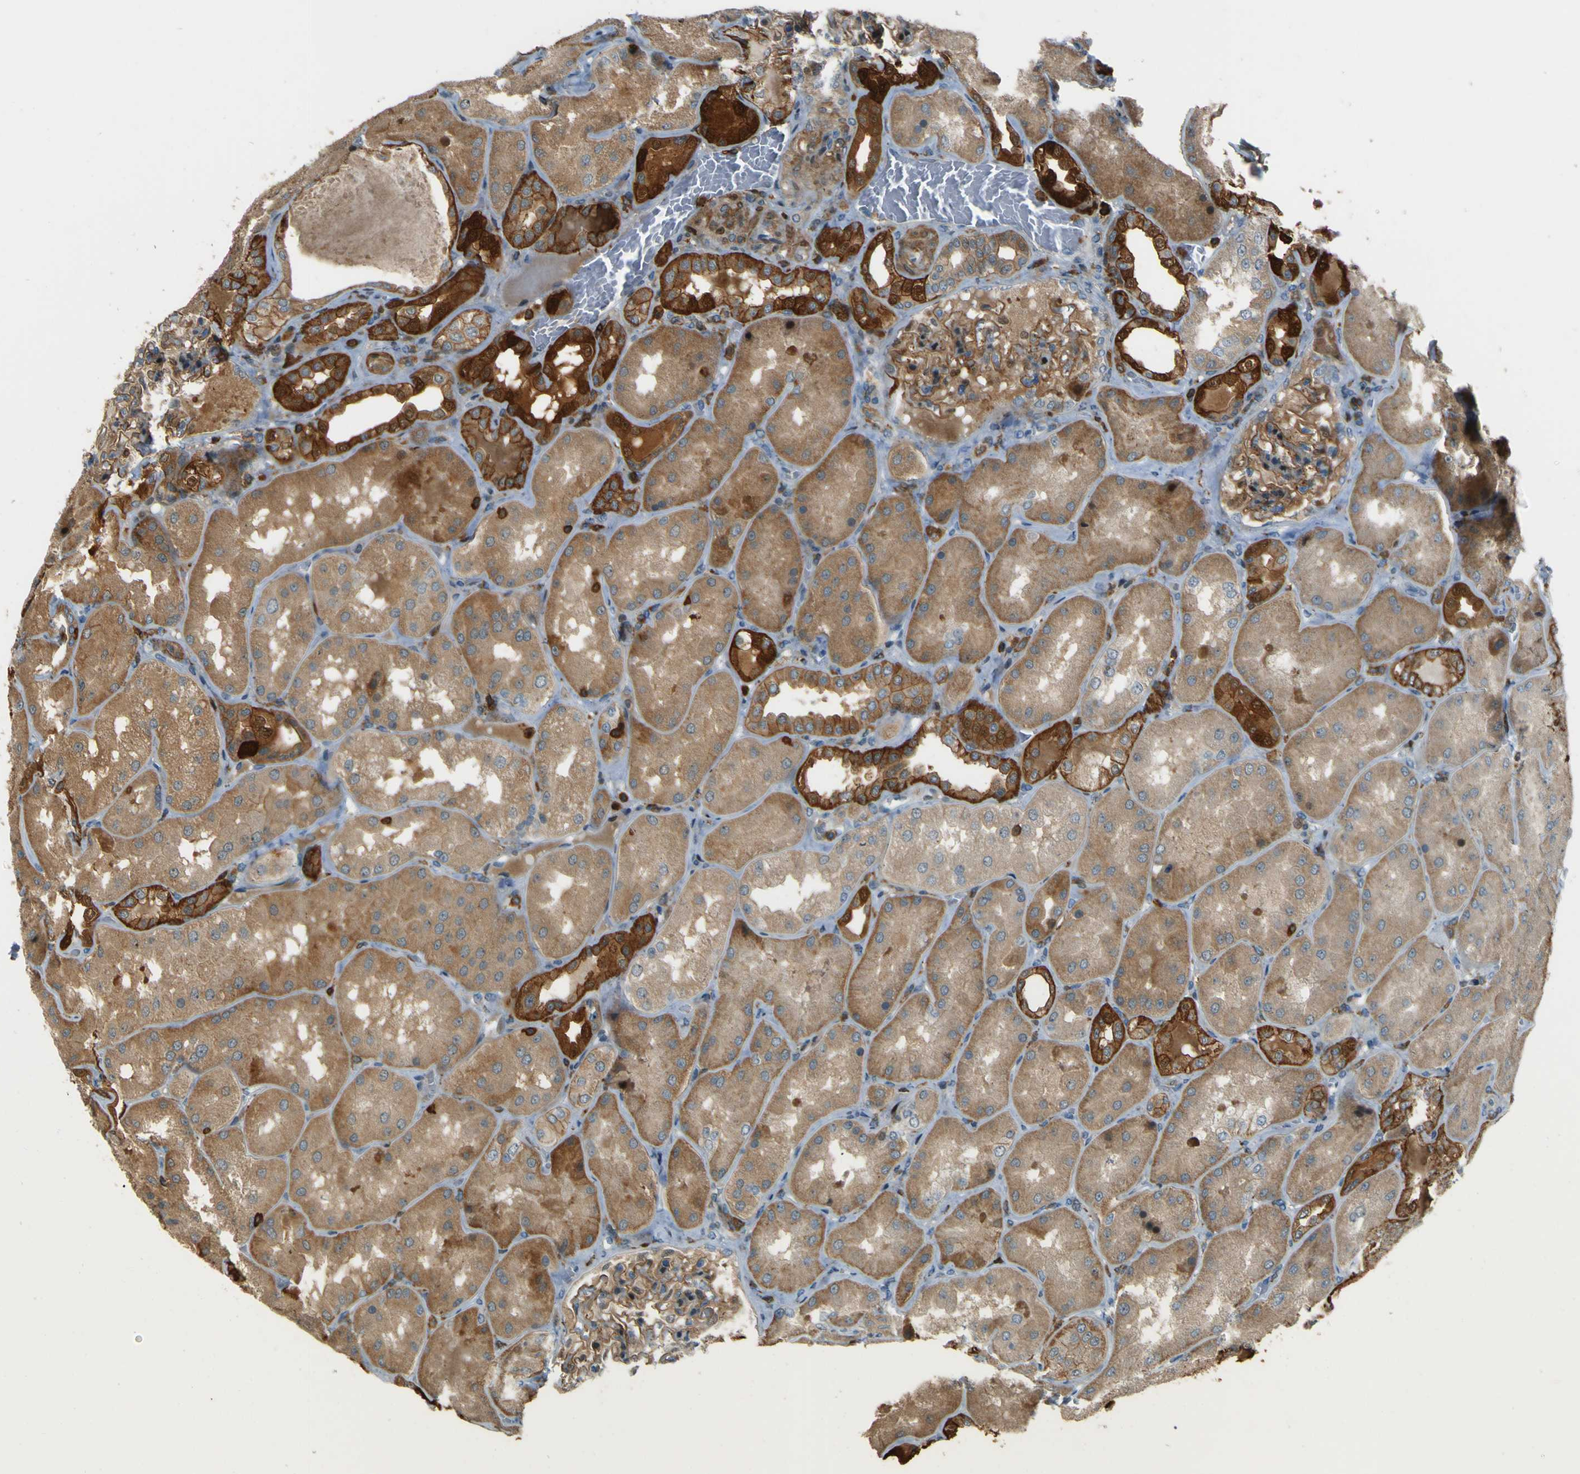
{"staining": {"intensity": "moderate", "quantity": ">75%", "location": "cytoplasmic/membranous"}, "tissue": "kidney", "cell_type": "Cells in glomeruli", "image_type": "normal", "snomed": [{"axis": "morphology", "description": "Normal tissue, NOS"}, {"axis": "topography", "description": "Kidney"}], "caption": "Immunohistochemical staining of normal kidney reveals medium levels of moderate cytoplasmic/membranous staining in approximately >75% of cells in glomeruli.", "gene": "PCDHB5", "patient": {"sex": "female", "age": 56}}